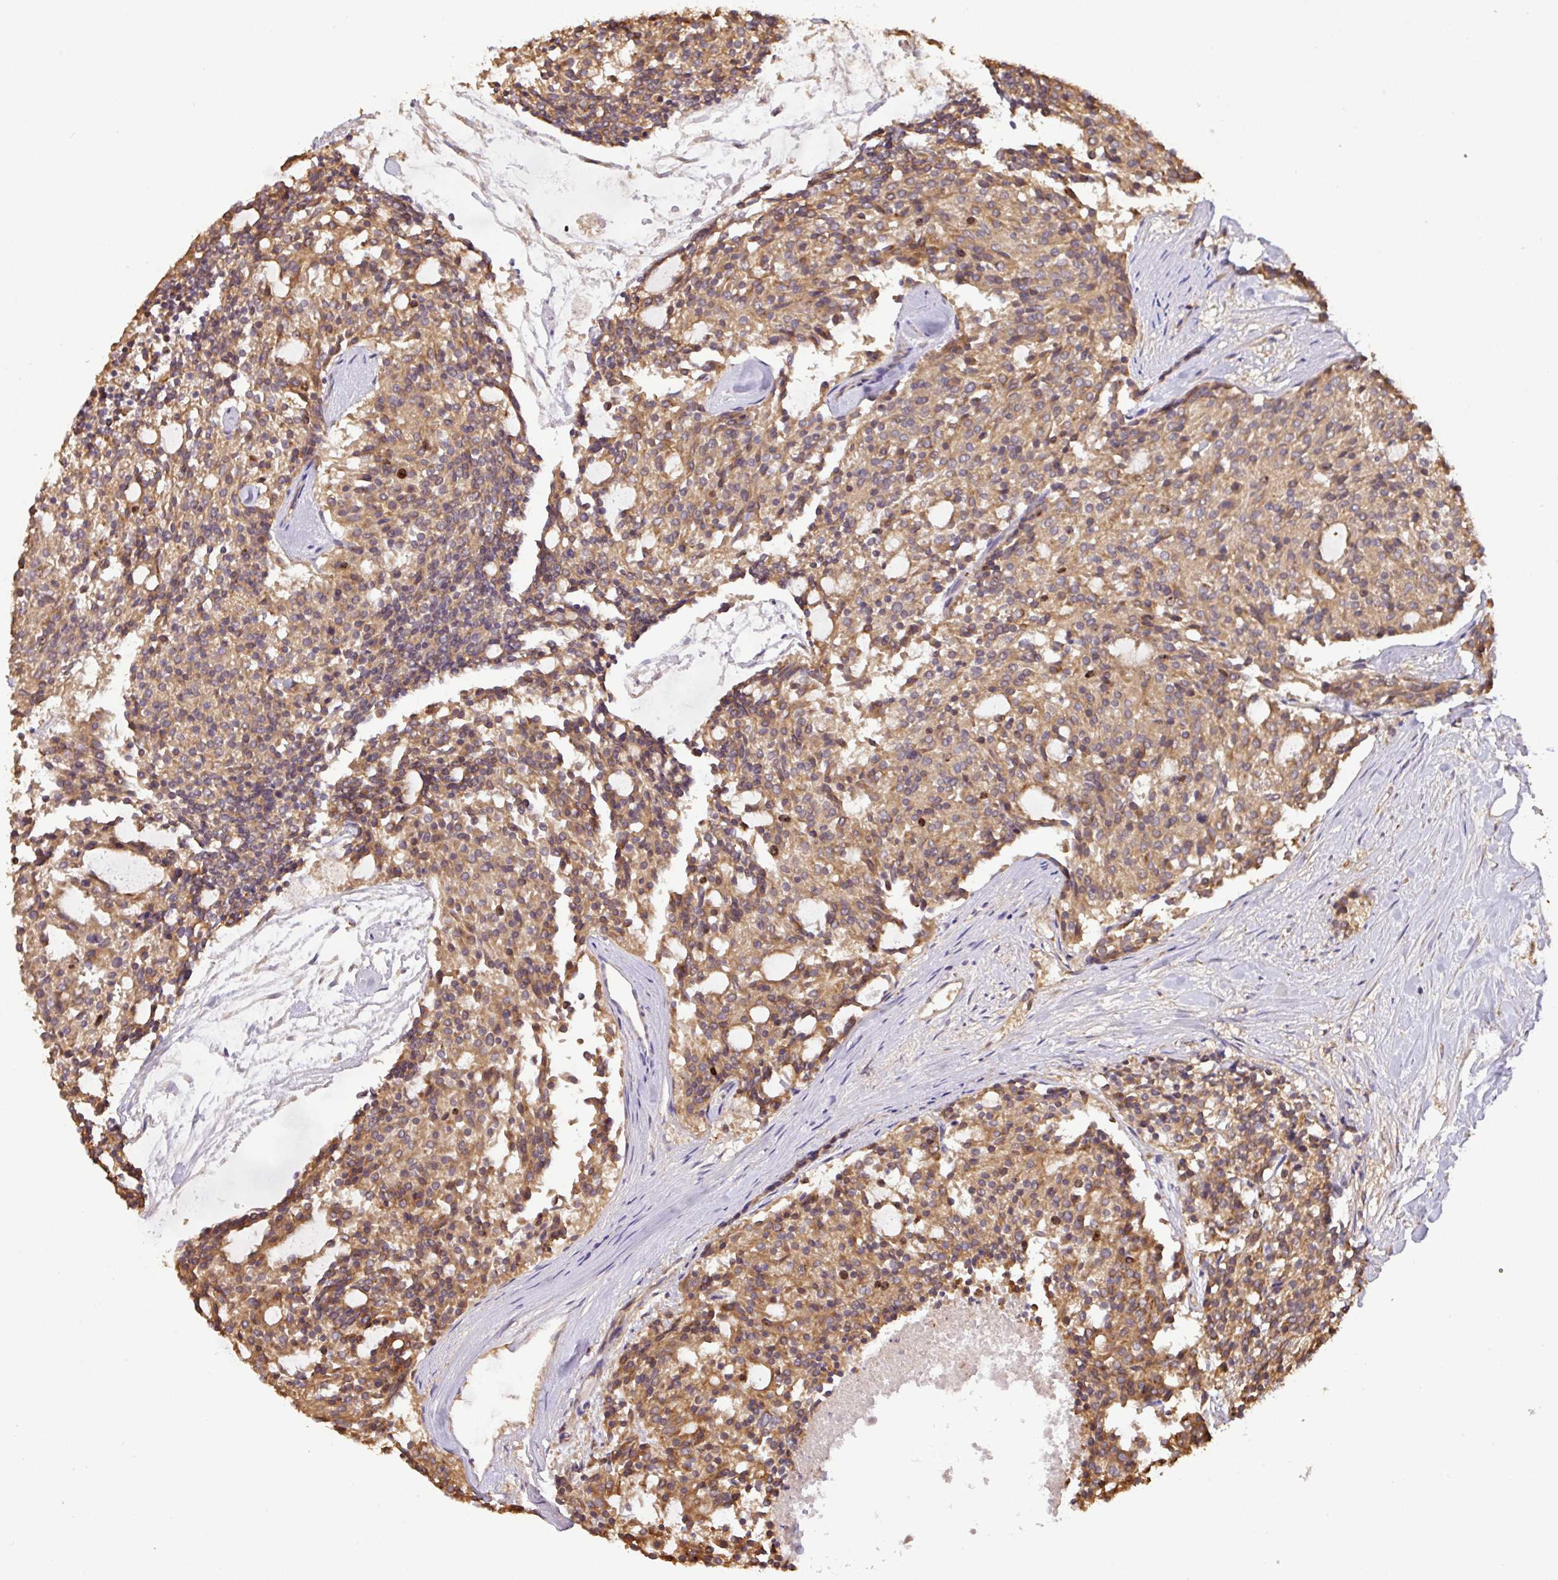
{"staining": {"intensity": "moderate", "quantity": ">75%", "location": "cytoplasmic/membranous"}, "tissue": "carcinoid", "cell_type": "Tumor cells", "image_type": "cancer", "snomed": [{"axis": "morphology", "description": "Carcinoid, malignant, NOS"}, {"axis": "topography", "description": "Pancreas"}], "caption": "Carcinoid tissue displays moderate cytoplasmic/membranous staining in about >75% of tumor cells", "gene": "VENTX", "patient": {"sex": "female", "age": 54}}